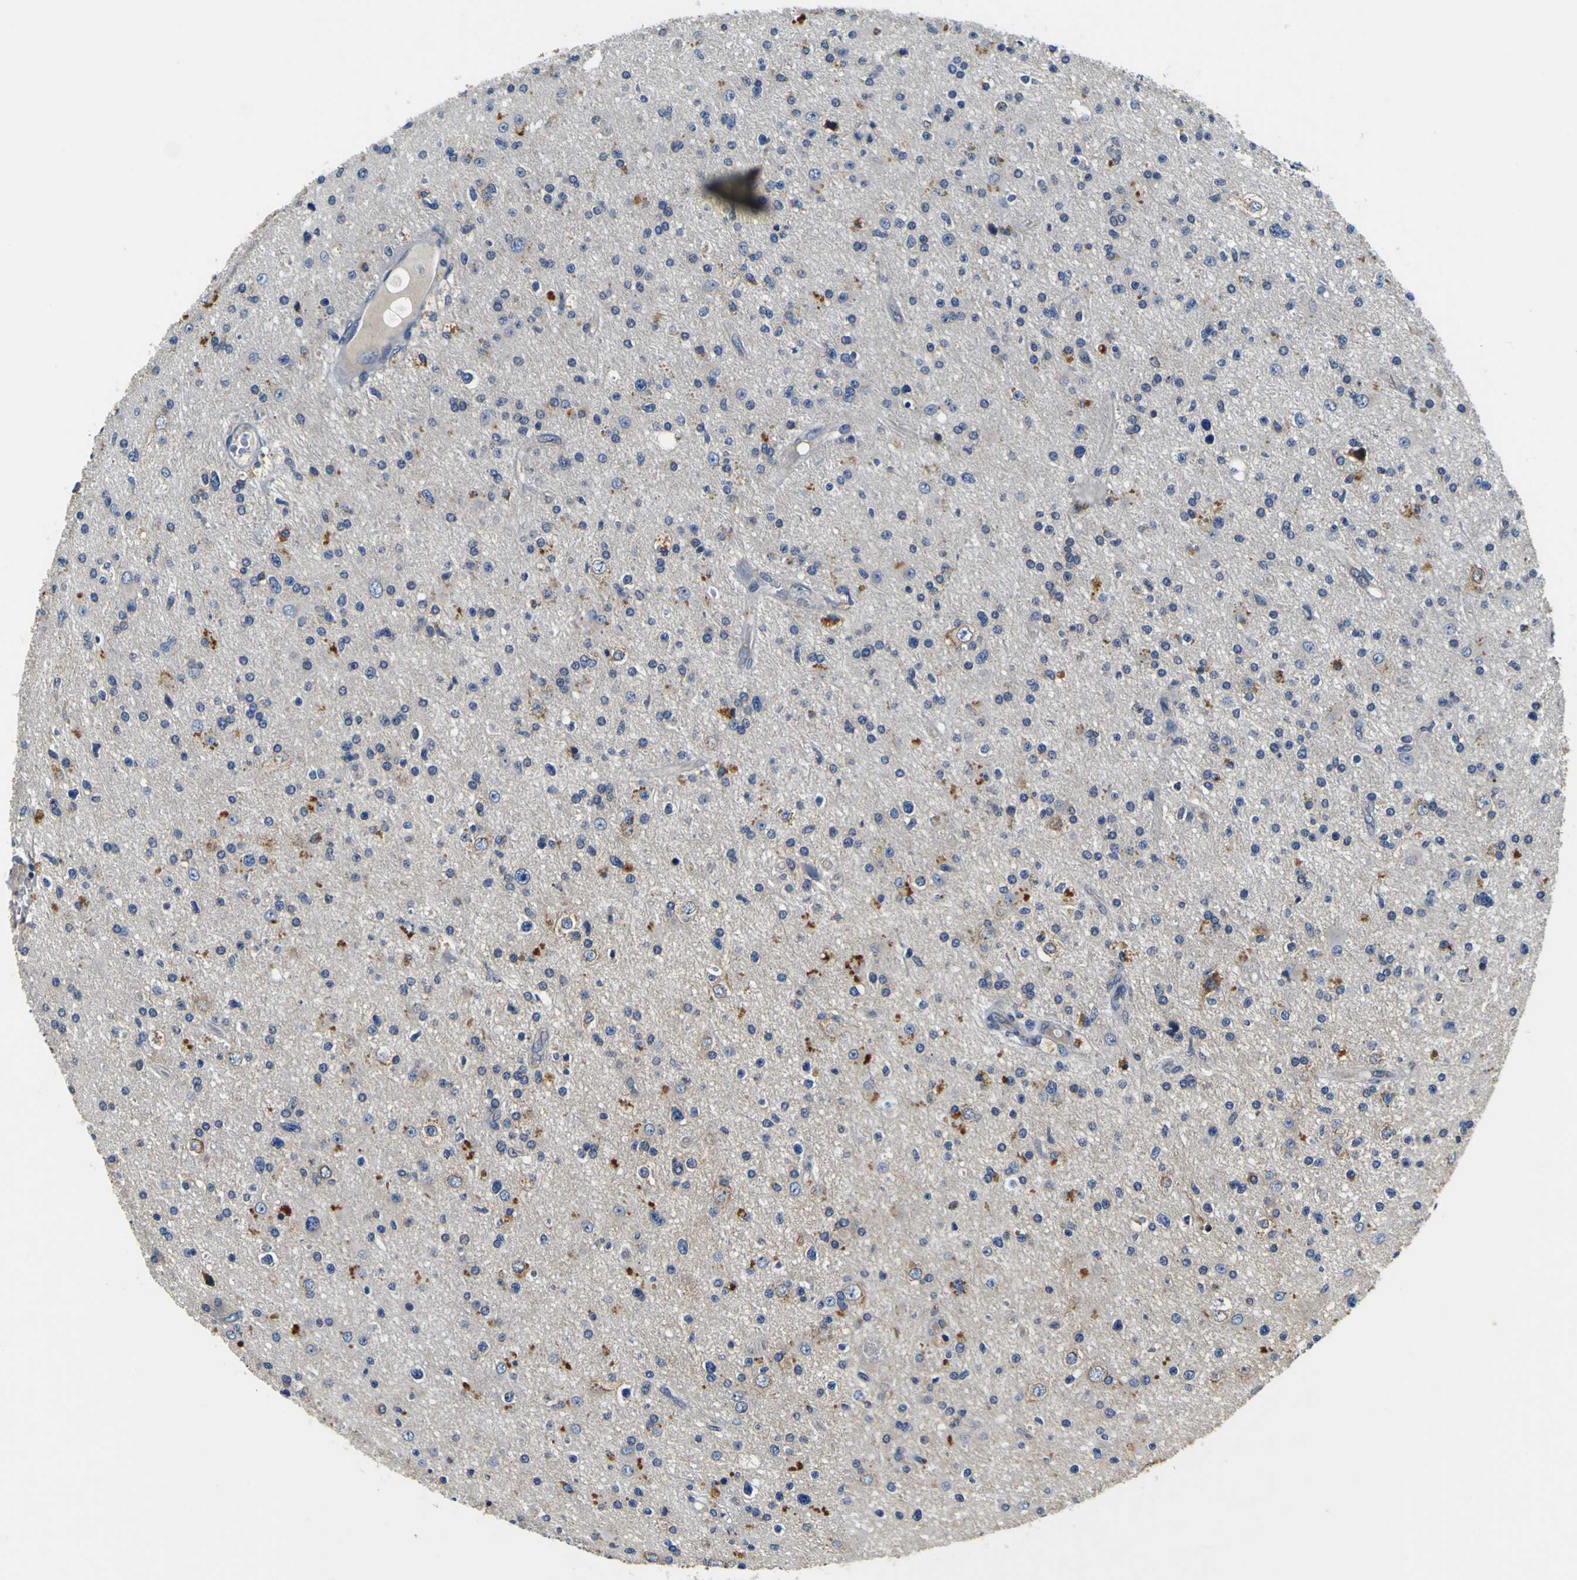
{"staining": {"intensity": "weak", "quantity": "<25%", "location": "cytoplasmic/membranous"}, "tissue": "glioma", "cell_type": "Tumor cells", "image_type": "cancer", "snomed": [{"axis": "morphology", "description": "Glioma, malignant, High grade"}, {"axis": "topography", "description": "Brain"}], "caption": "Immunohistochemistry of glioma exhibits no staining in tumor cells.", "gene": "EPHB4", "patient": {"sex": "male", "age": 33}}